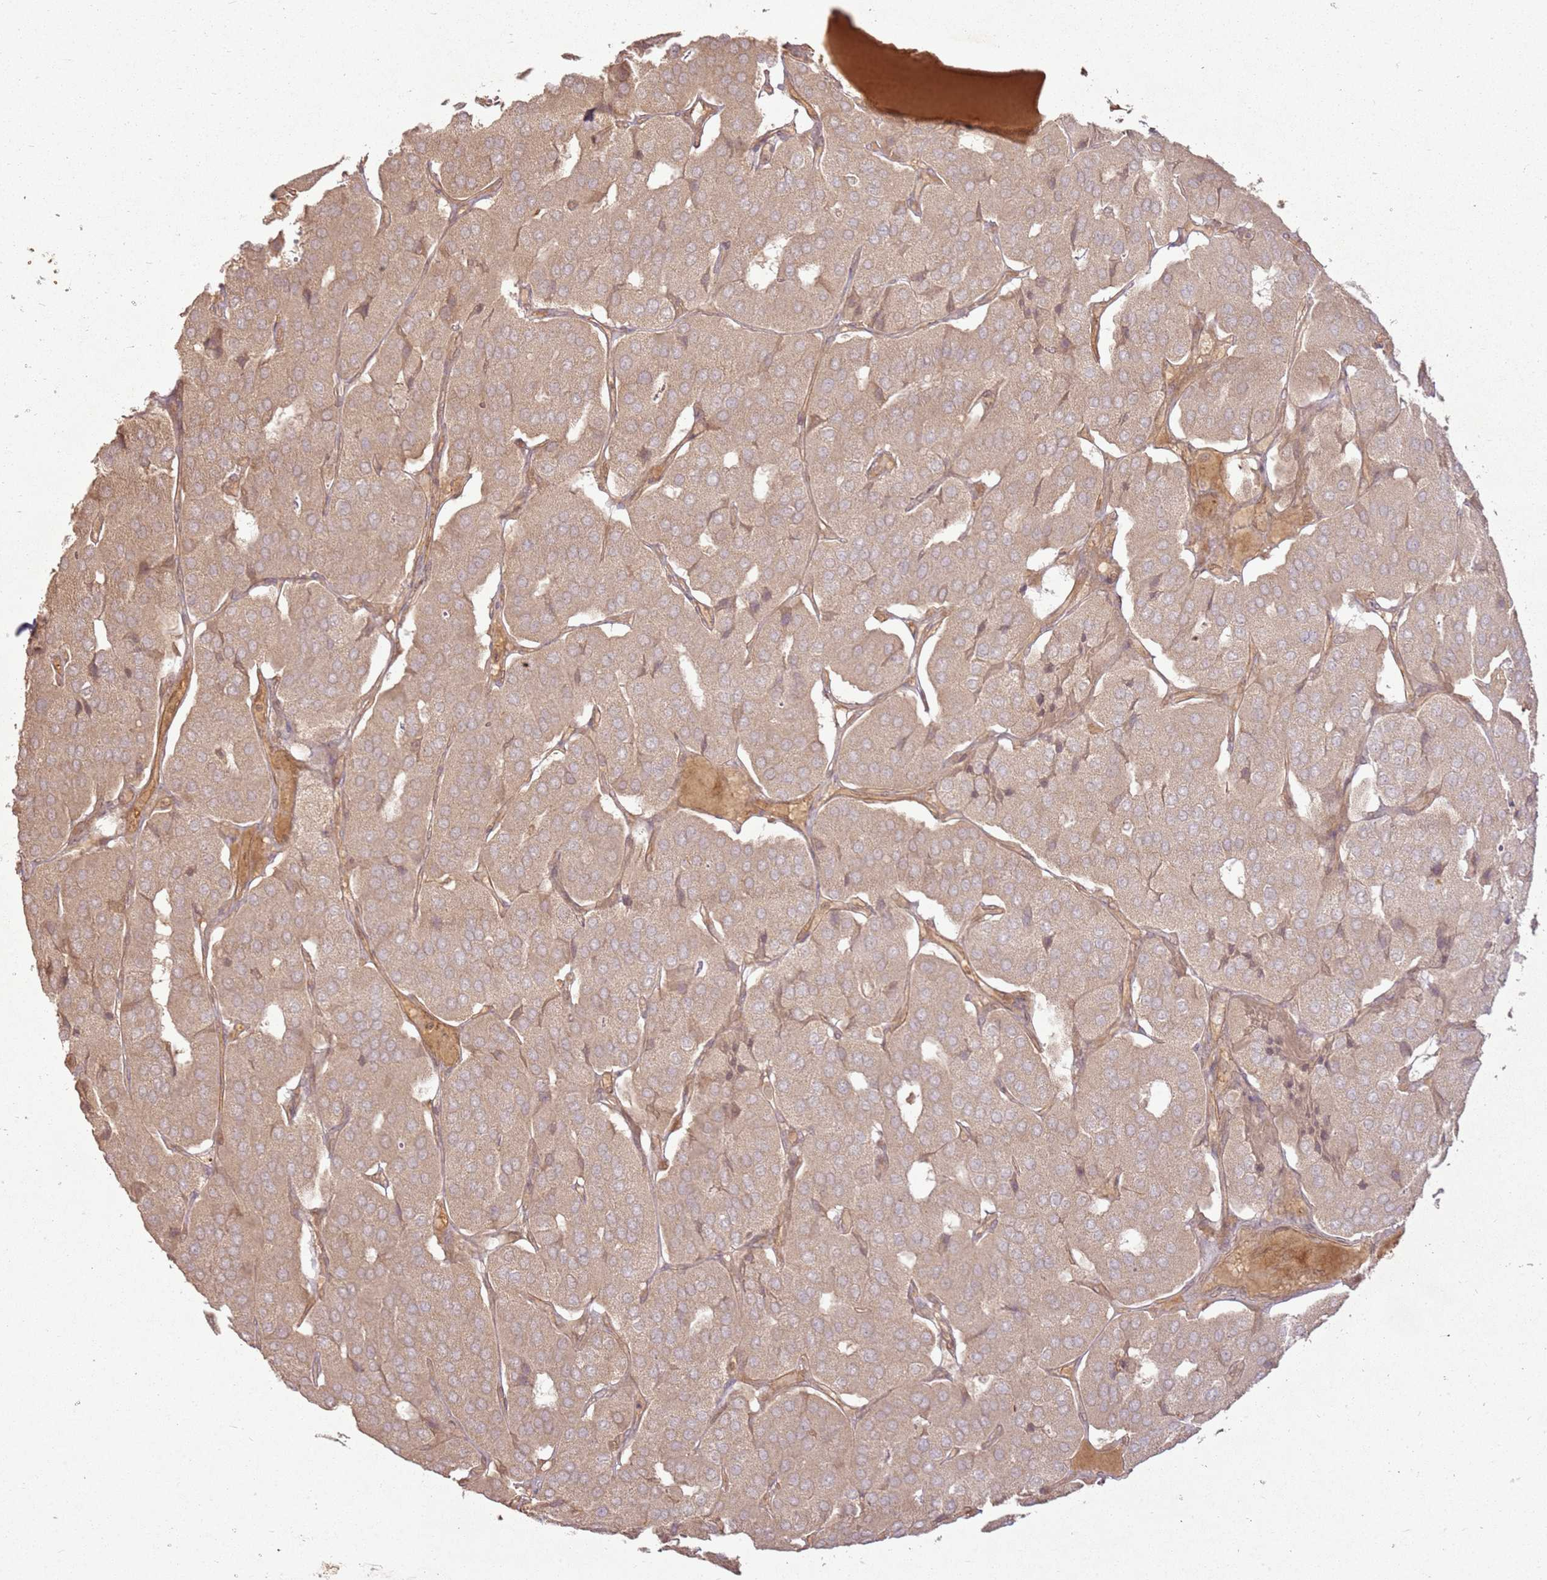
{"staining": {"intensity": "weak", "quantity": ">75%", "location": "cytoplasmic/membranous"}, "tissue": "parathyroid gland", "cell_type": "Glandular cells", "image_type": "normal", "snomed": [{"axis": "morphology", "description": "Normal tissue, NOS"}, {"axis": "morphology", "description": "Adenoma, NOS"}, {"axis": "topography", "description": "Parathyroid gland"}], "caption": "Immunohistochemistry of normal human parathyroid gland exhibits low levels of weak cytoplasmic/membranous positivity in about >75% of glandular cells.", "gene": "ZNF776", "patient": {"sex": "female", "age": 86}}